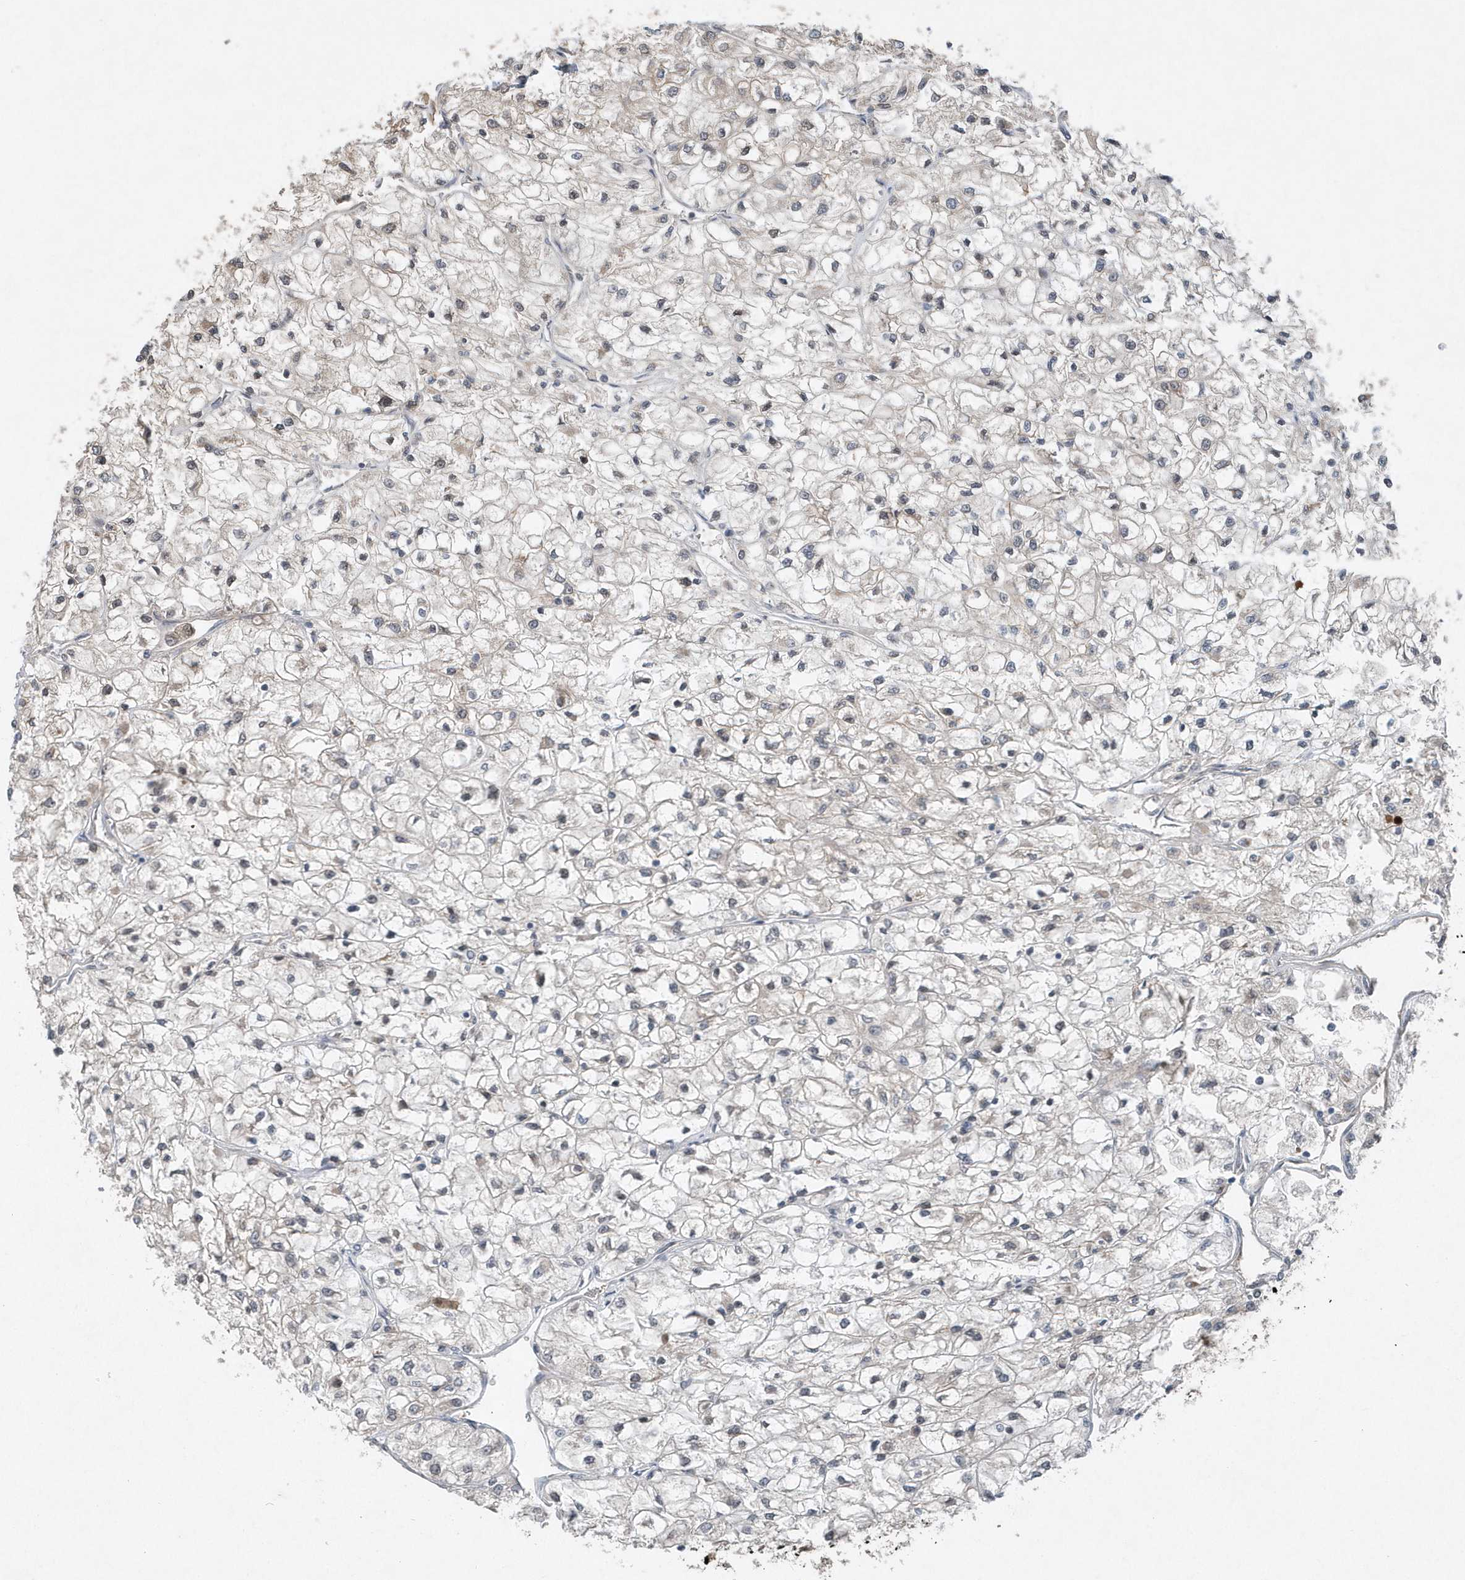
{"staining": {"intensity": "negative", "quantity": "none", "location": "none"}, "tissue": "renal cancer", "cell_type": "Tumor cells", "image_type": "cancer", "snomed": [{"axis": "morphology", "description": "Adenocarcinoma, NOS"}, {"axis": "topography", "description": "Kidney"}], "caption": "A histopathology image of renal adenocarcinoma stained for a protein demonstrates no brown staining in tumor cells.", "gene": "QTRT2", "patient": {"sex": "male", "age": 80}}